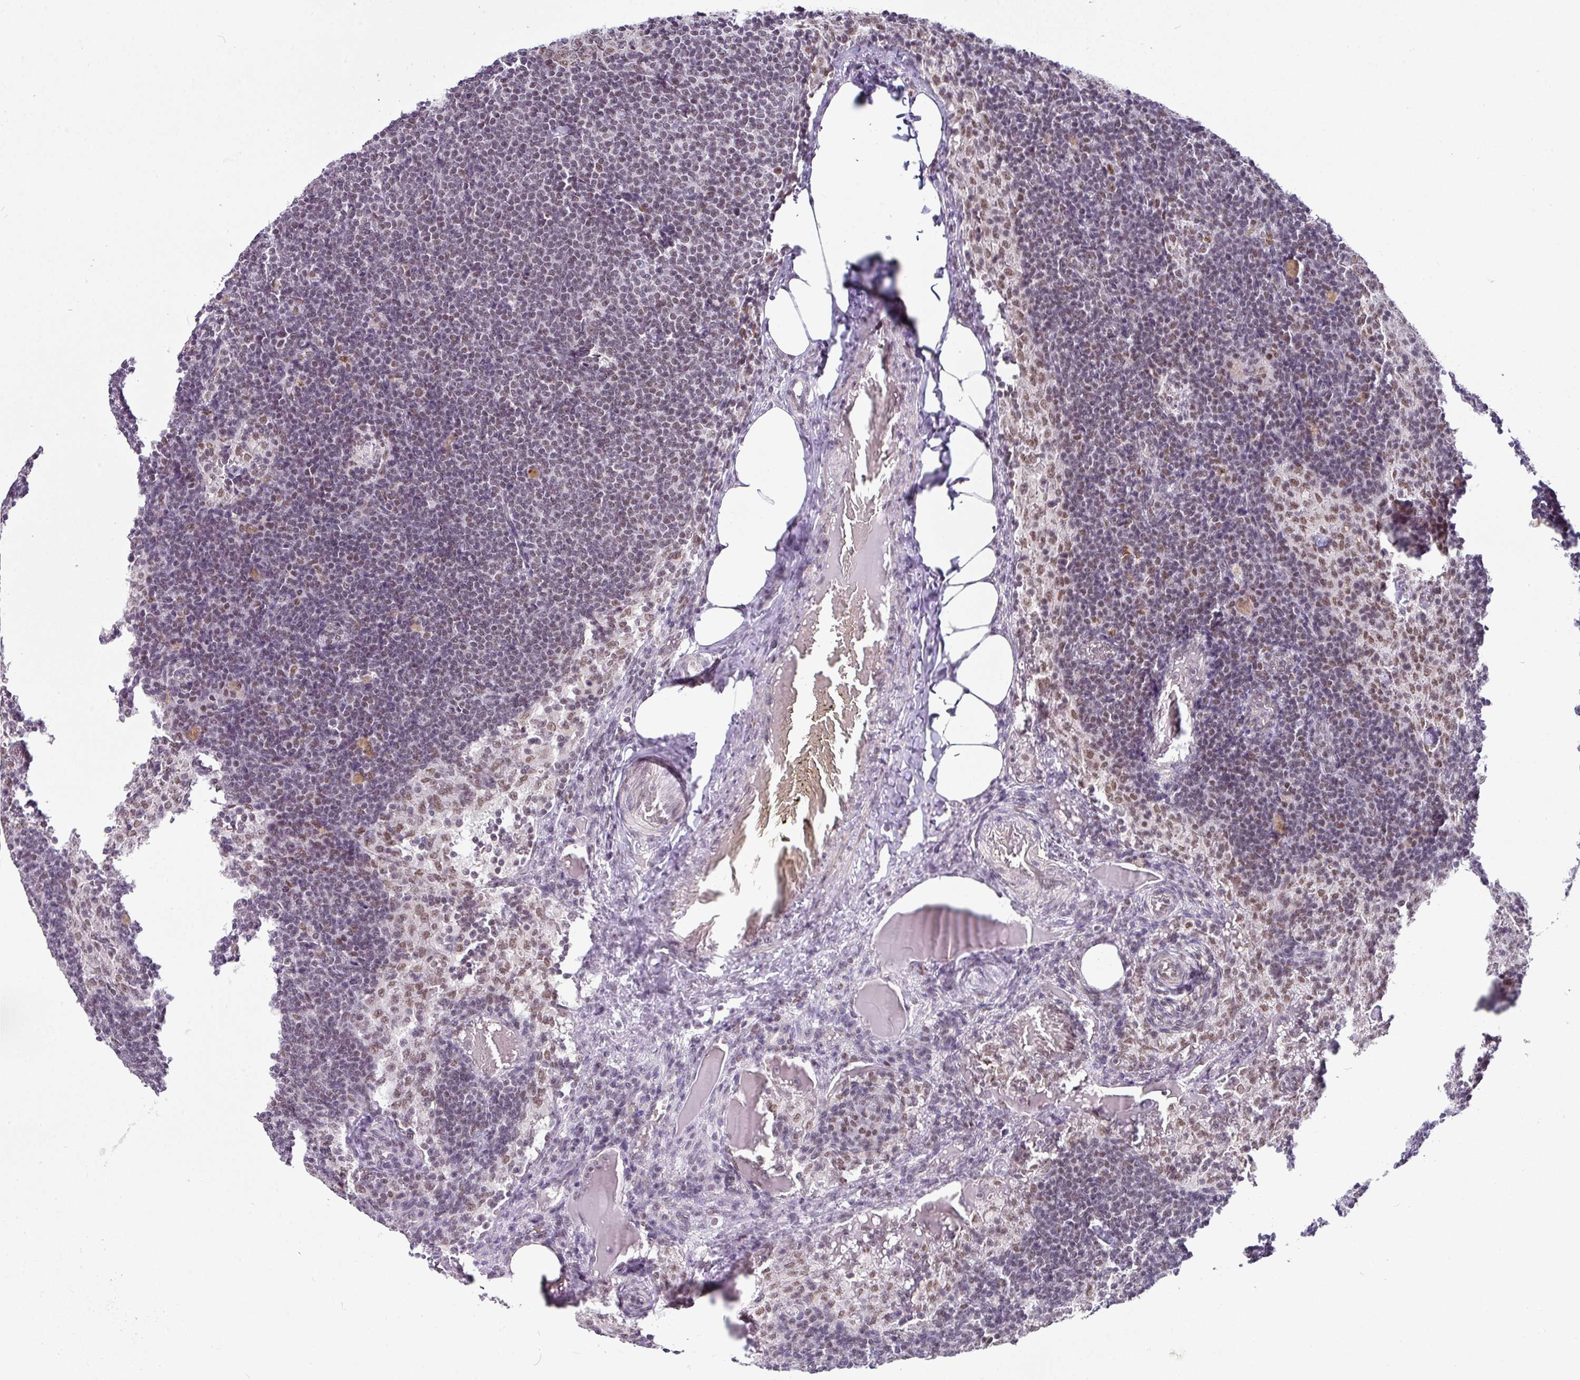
{"staining": {"intensity": "strong", "quantity": ">75%", "location": "nuclear"}, "tissue": "lymph node", "cell_type": "Germinal center cells", "image_type": "normal", "snomed": [{"axis": "morphology", "description": "Normal tissue, NOS"}, {"axis": "topography", "description": "Lymph node"}], "caption": "A brown stain shows strong nuclear staining of a protein in germinal center cells of unremarkable human lymph node. (DAB IHC, brown staining for protein, blue staining for nuclei).", "gene": "NCOA5", "patient": {"sex": "male", "age": 49}}